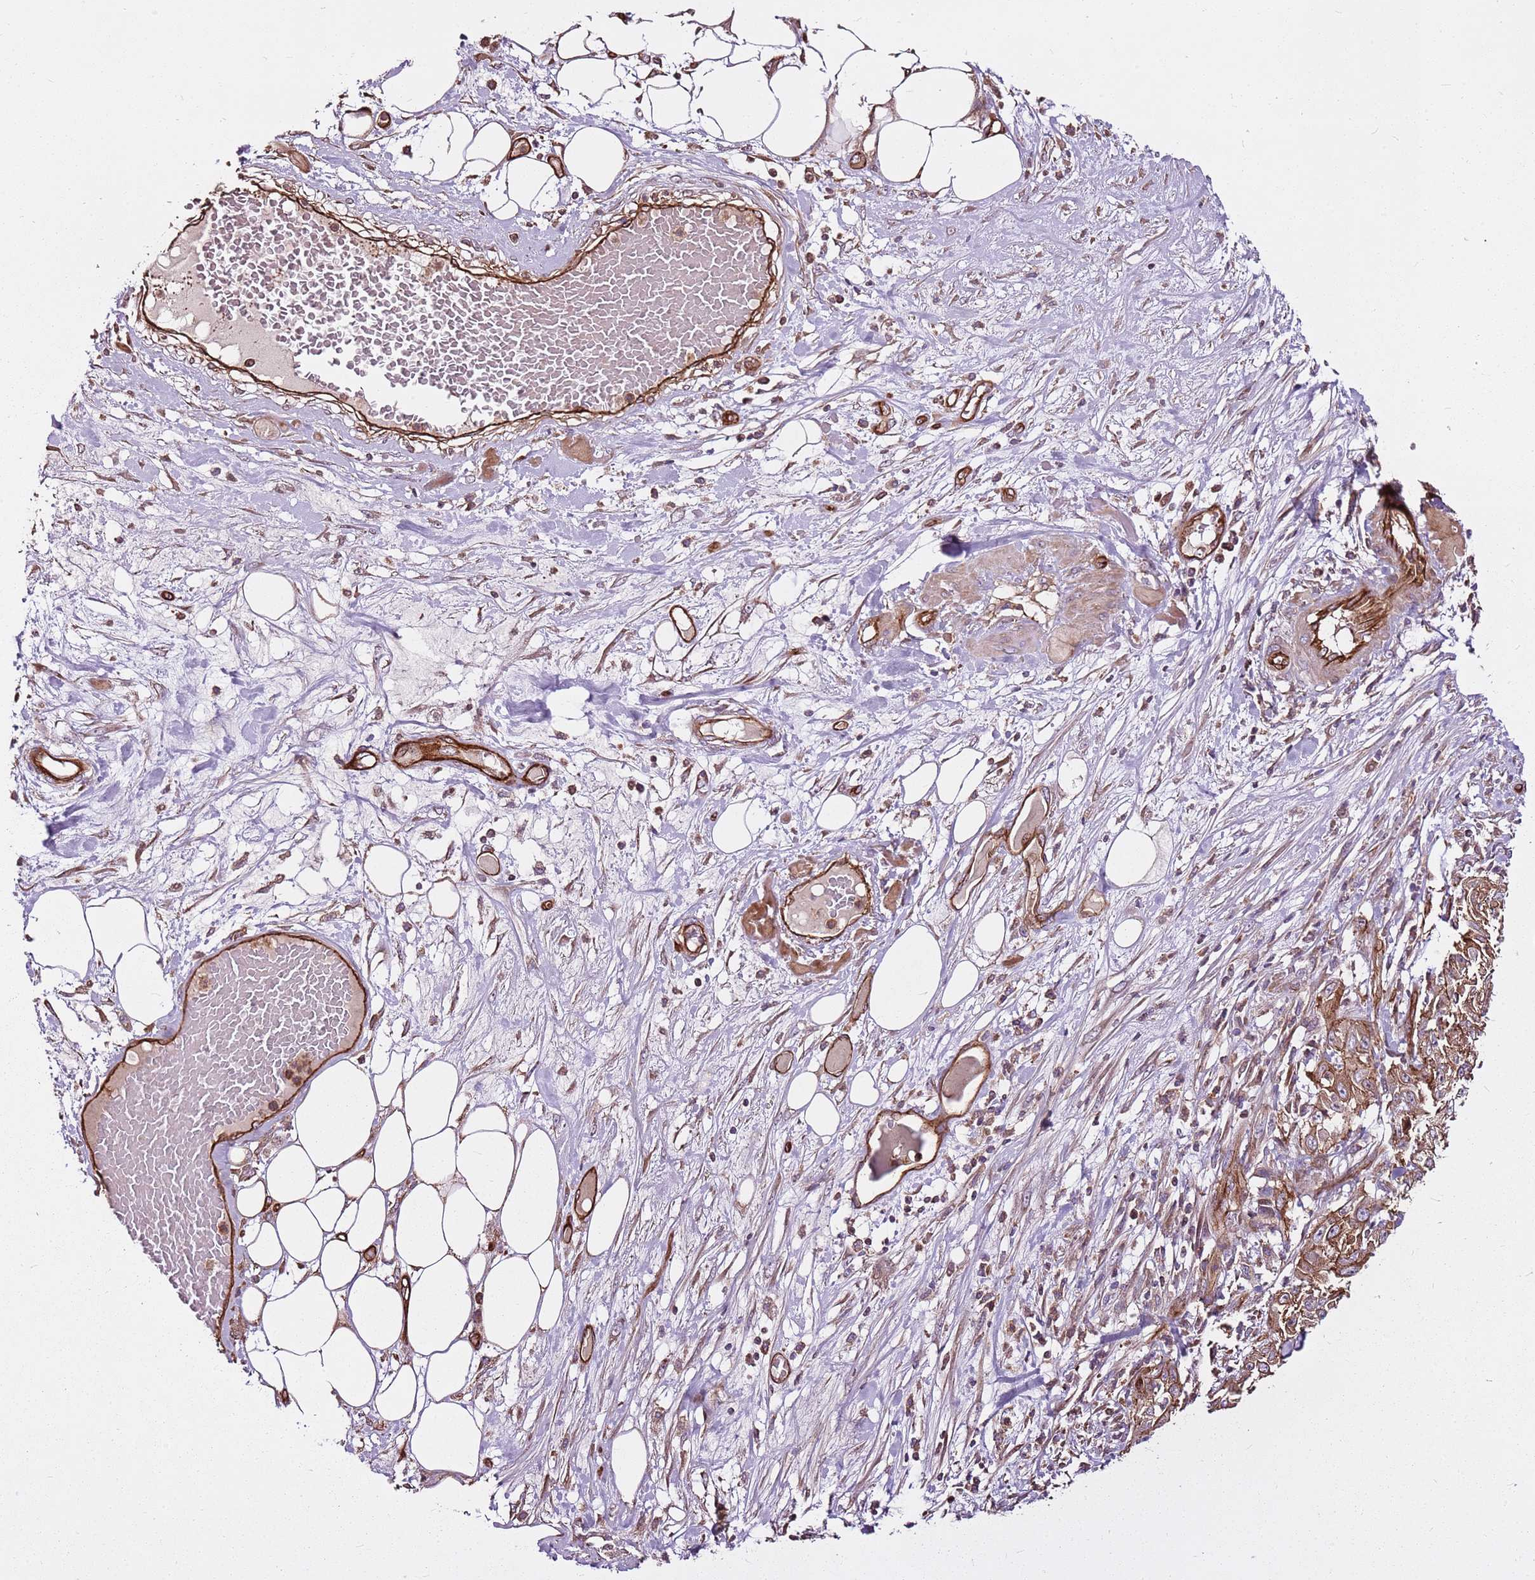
{"staining": {"intensity": "moderate", "quantity": ">75%", "location": "cytoplasmic/membranous"}, "tissue": "skin cancer", "cell_type": "Tumor cells", "image_type": "cancer", "snomed": [{"axis": "morphology", "description": "Squamous cell carcinoma, NOS"}, {"axis": "morphology", "description": "Squamous cell carcinoma, metastatic, NOS"}, {"axis": "topography", "description": "Skin"}, {"axis": "topography", "description": "Lymph node"}], "caption": "This micrograph displays immunohistochemistry (IHC) staining of squamous cell carcinoma (skin), with medium moderate cytoplasmic/membranous expression in approximately >75% of tumor cells.", "gene": "ZNF827", "patient": {"sex": "male", "age": 75}}